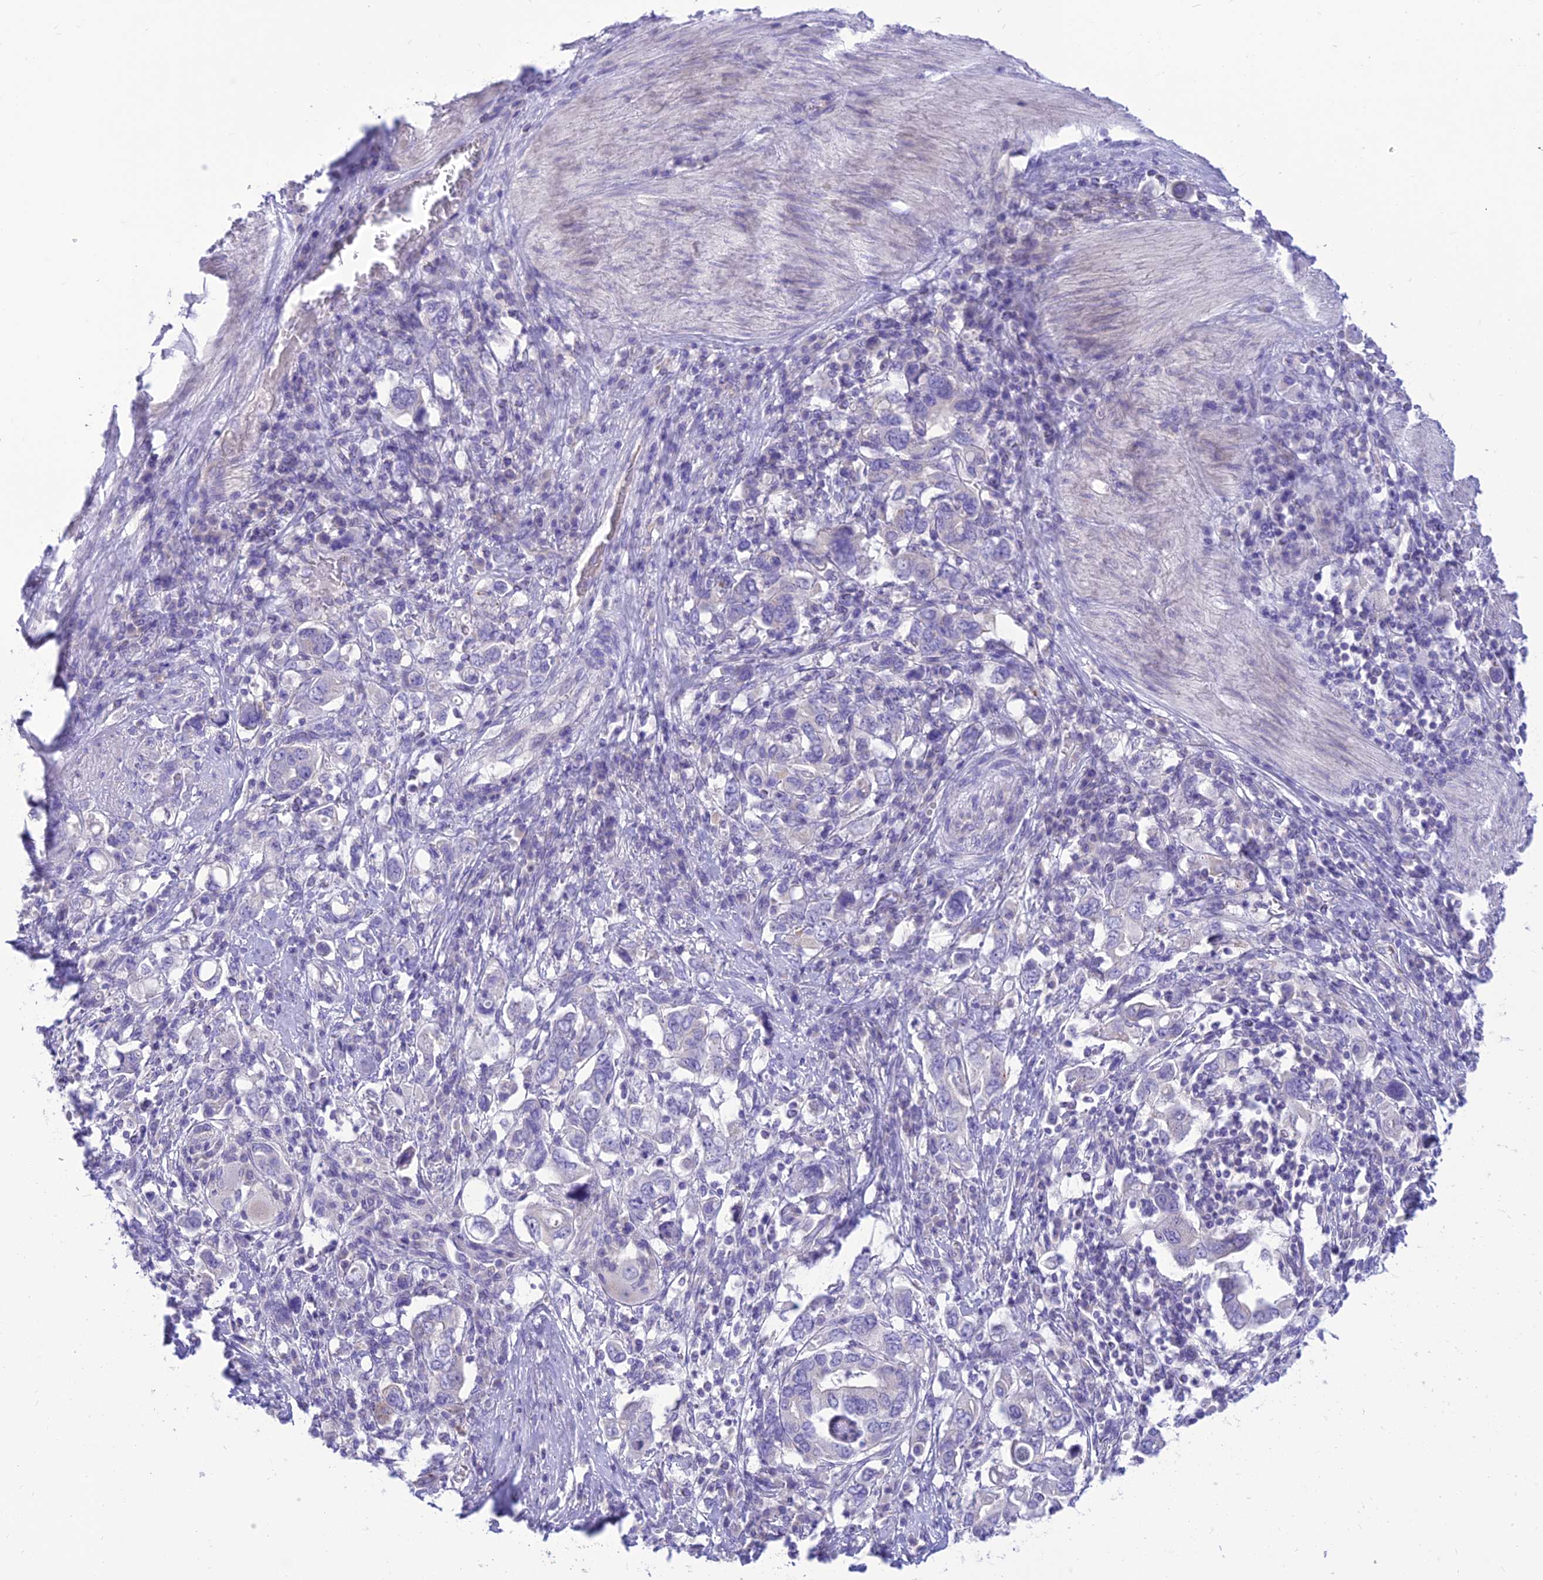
{"staining": {"intensity": "negative", "quantity": "none", "location": "none"}, "tissue": "stomach cancer", "cell_type": "Tumor cells", "image_type": "cancer", "snomed": [{"axis": "morphology", "description": "Adenocarcinoma, NOS"}, {"axis": "topography", "description": "Stomach, upper"}, {"axis": "topography", "description": "Stomach"}], "caption": "This is an immunohistochemistry image of human stomach cancer (adenocarcinoma). There is no positivity in tumor cells.", "gene": "DHDH", "patient": {"sex": "male", "age": 62}}